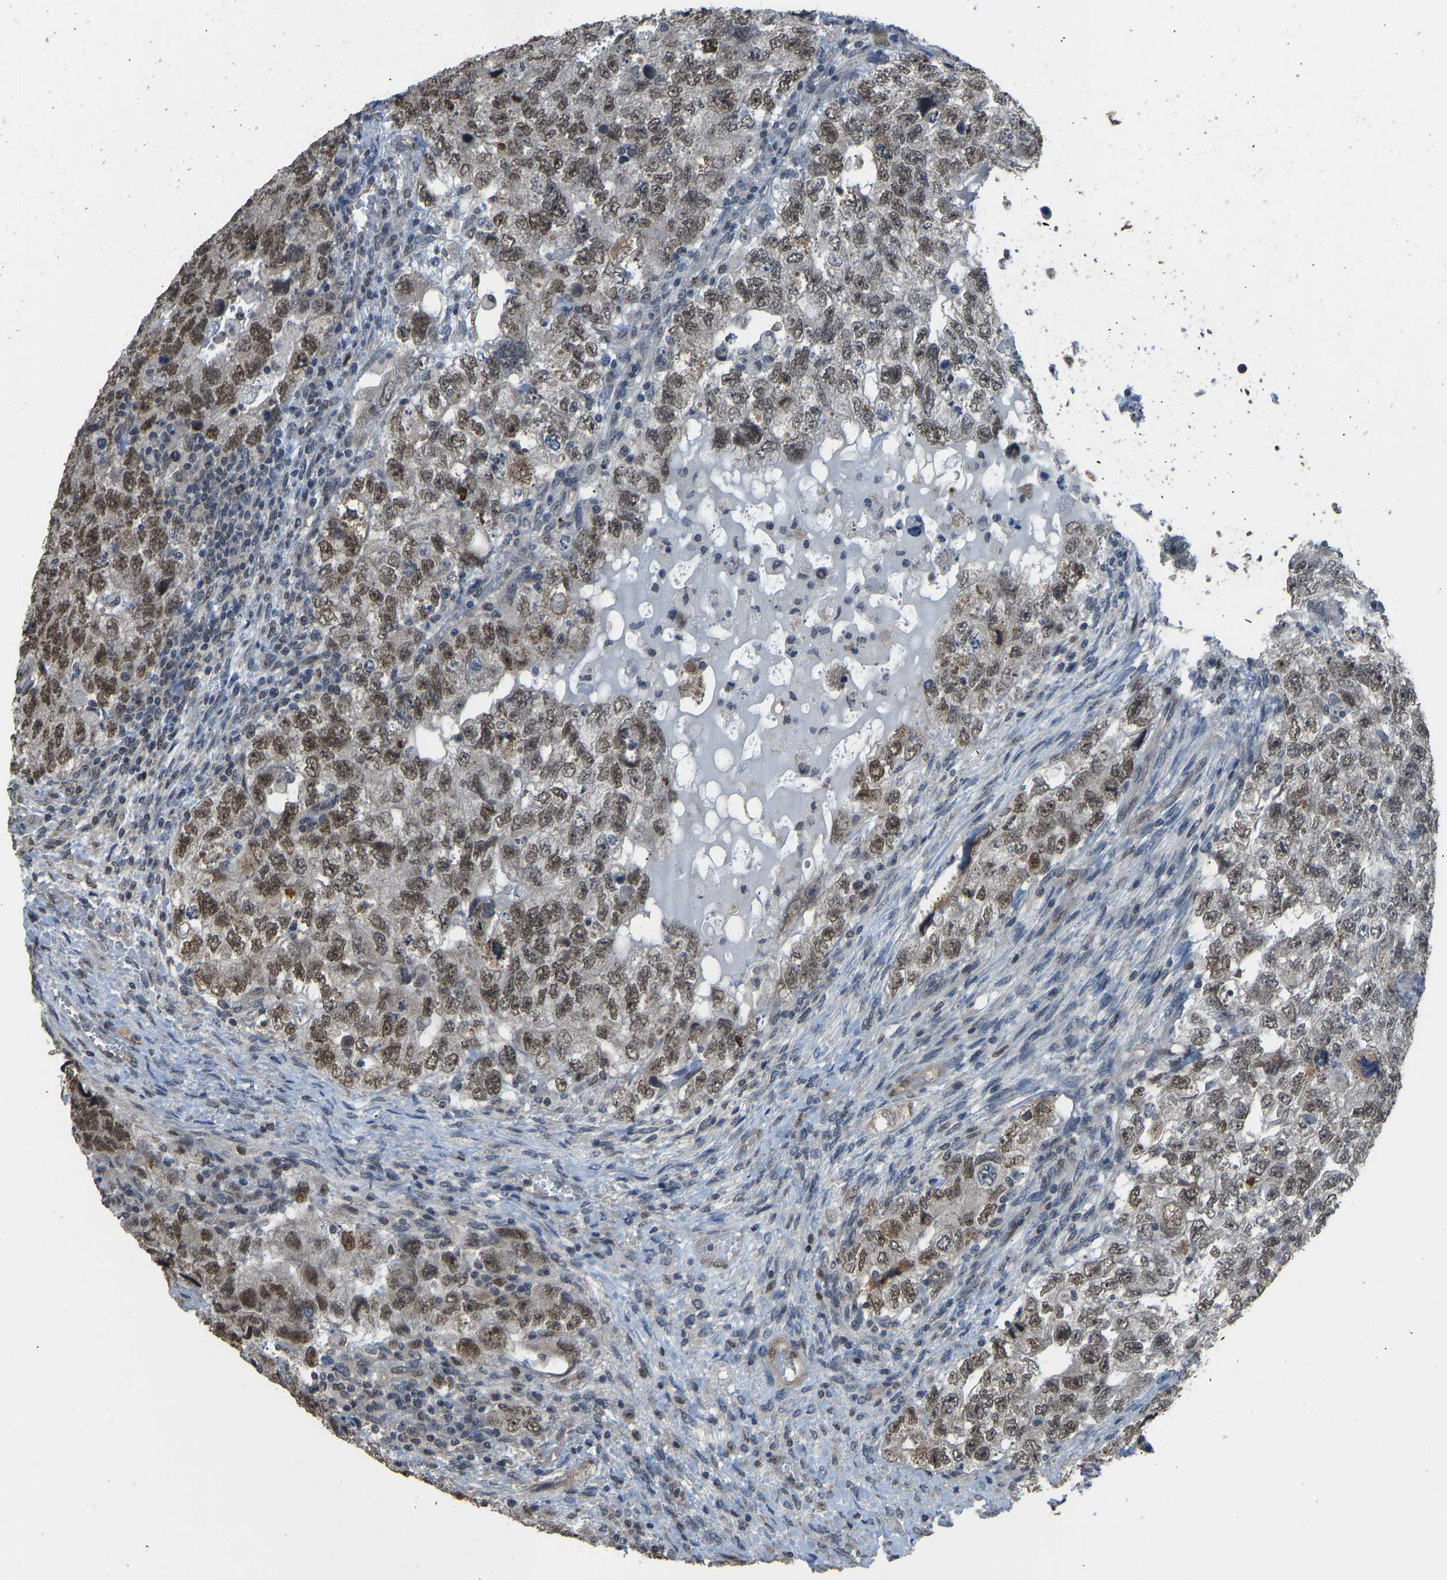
{"staining": {"intensity": "moderate", "quantity": ">75%", "location": "nuclear"}, "tissue": "testis cancer", "cell_type": "Tumor cells", "image_type": "cancer", "snomed": [{"axis": "morphology", "description": "Carcinoma, Embryonal, NOS"}, {"axis": "topography", "description": "Testis"}], "caption": "About >75% of tumor cells in testis cancer (embryonal carcinoma) demonstrate moderate nuclear protein staining as visualized by brown immunohistochemical staining.", "gene": "KPNA6", "patient": {"sex": "male", "age": 36}}